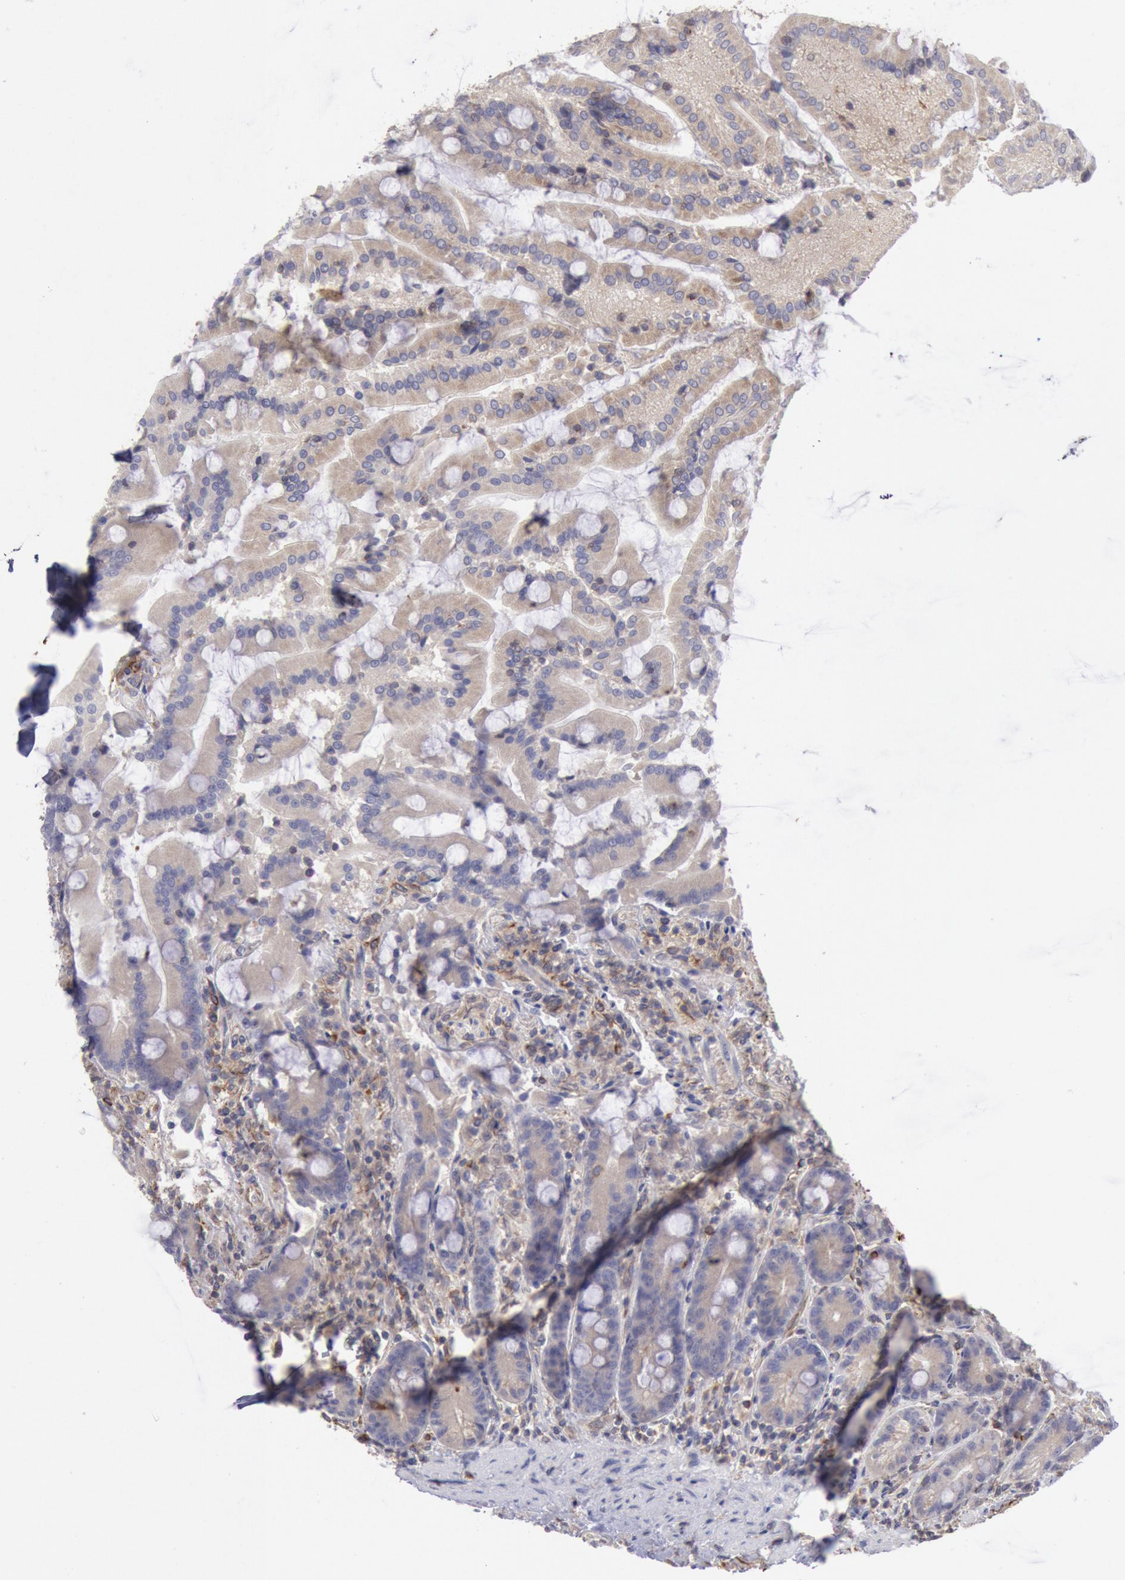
{"staining": {"intensity": "weak", "quantity": ">75%", "location": "cytoplasmic/membranous"}, "tissue": "duodenum", "cell_type": "Glandular cells", "image_type": "normal", "snomed": [{"axis": "morphology", "description": "Normal tissue, NOS"}, {"axis": "topography", "description": "Duodenum"}], "caption": "Glandular cells exhibit low levels of weak cytoplasmic/membranous positivity in about >75% of cells in benign human duodenum. Immunohistochemistry (ihc) stains the protein of interest in brown and the nuclei are stained blue.", "gene": "RNF139", "patient": {"sex": "female", "age": 64}}